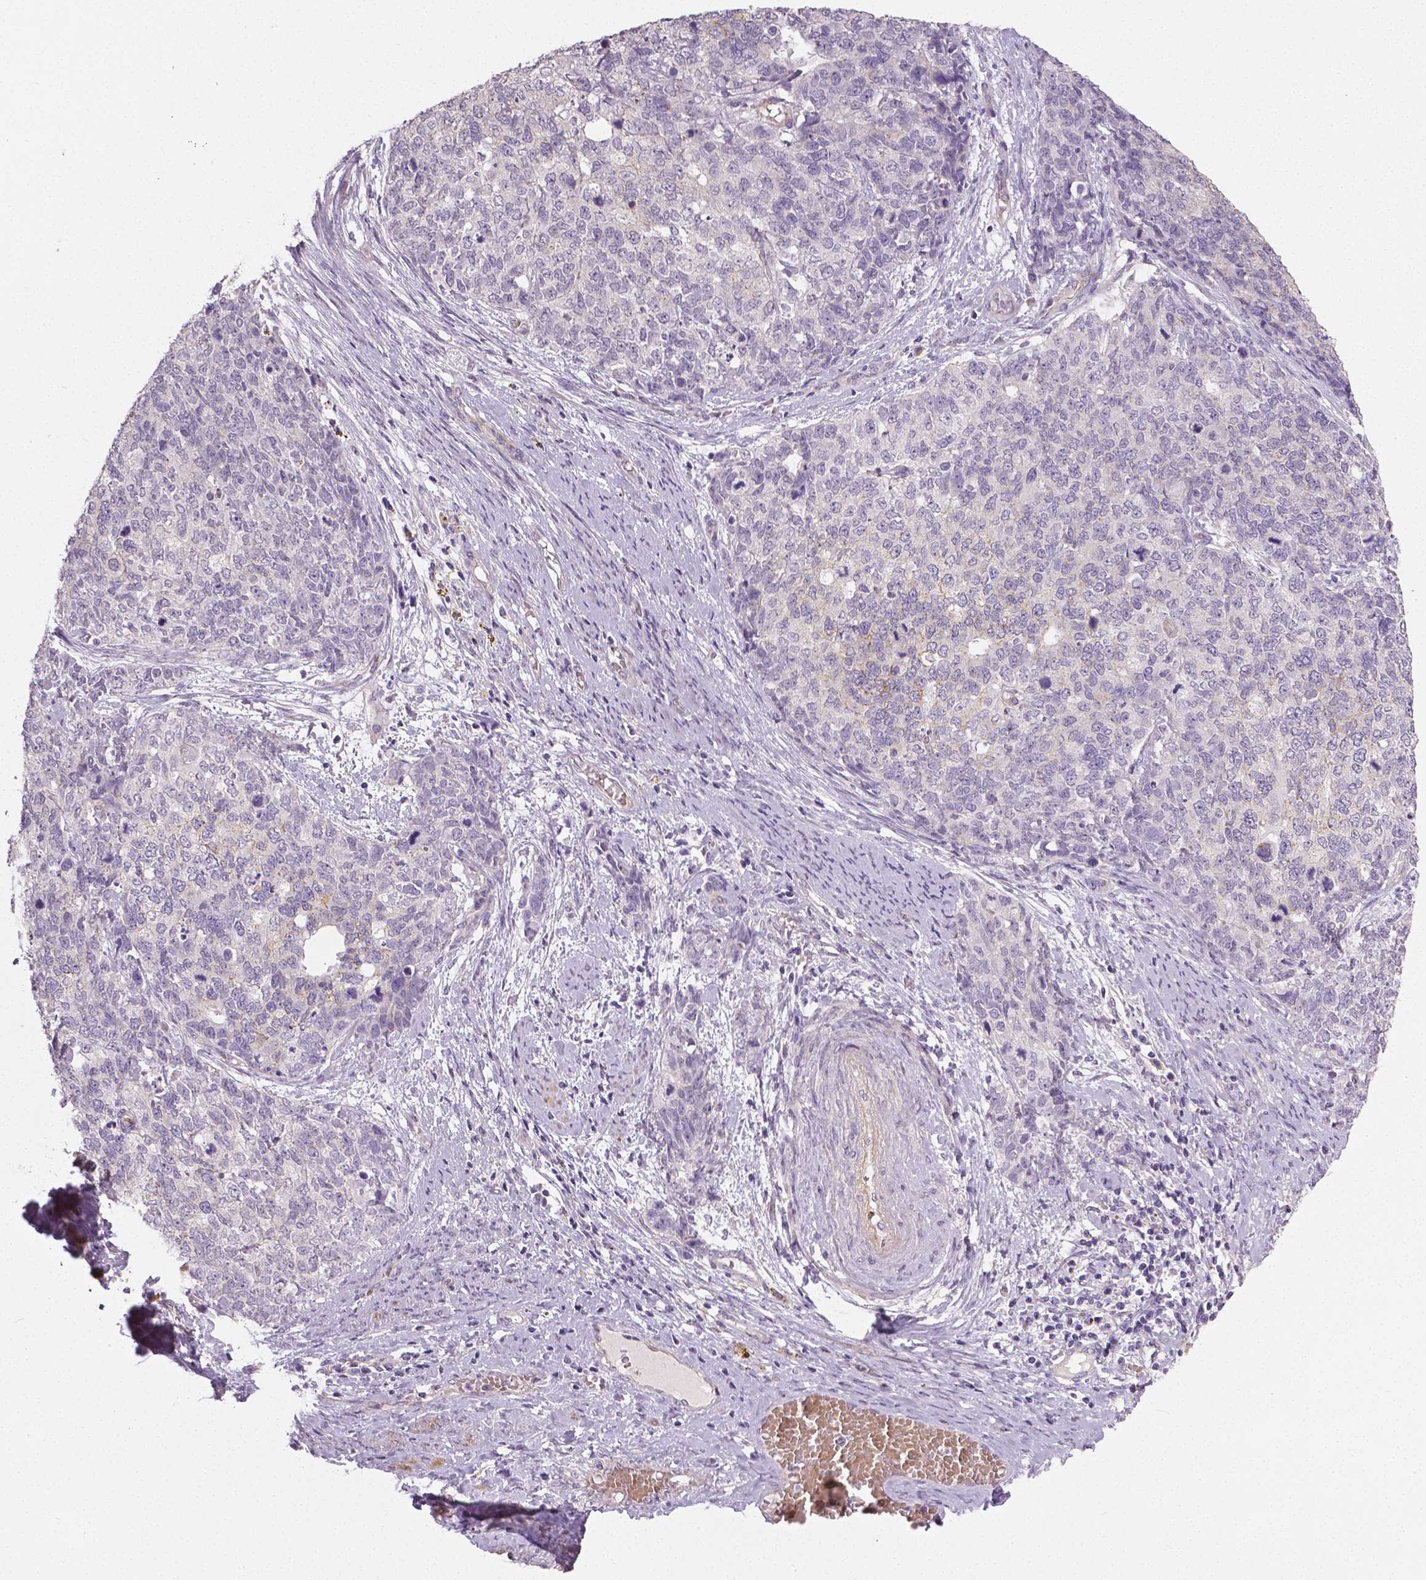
{"staining": {"intensity": "negative", "quantity": "none", "location": "none"}, "tissue": "cervical cancer", "cell_type": "Tumor cells", "image_type": "cancer", "snomed": [{"axis": "morphology", "description": "Squamous cell carcinoma, NOS"}, {"axis": "topography", "description": "Cervix"}], "caption": "Immunohistochemical staining of human squamous cell carcinoma (cervical) demonstrates no significant positivity in tumor cells. (Stains: DAB IHC with hematoxylin counter stain, Microscopy: brightfield microscopy at high magnification).", "gene": "FLT1", "patient": {"sex": "female", "age": 63}}